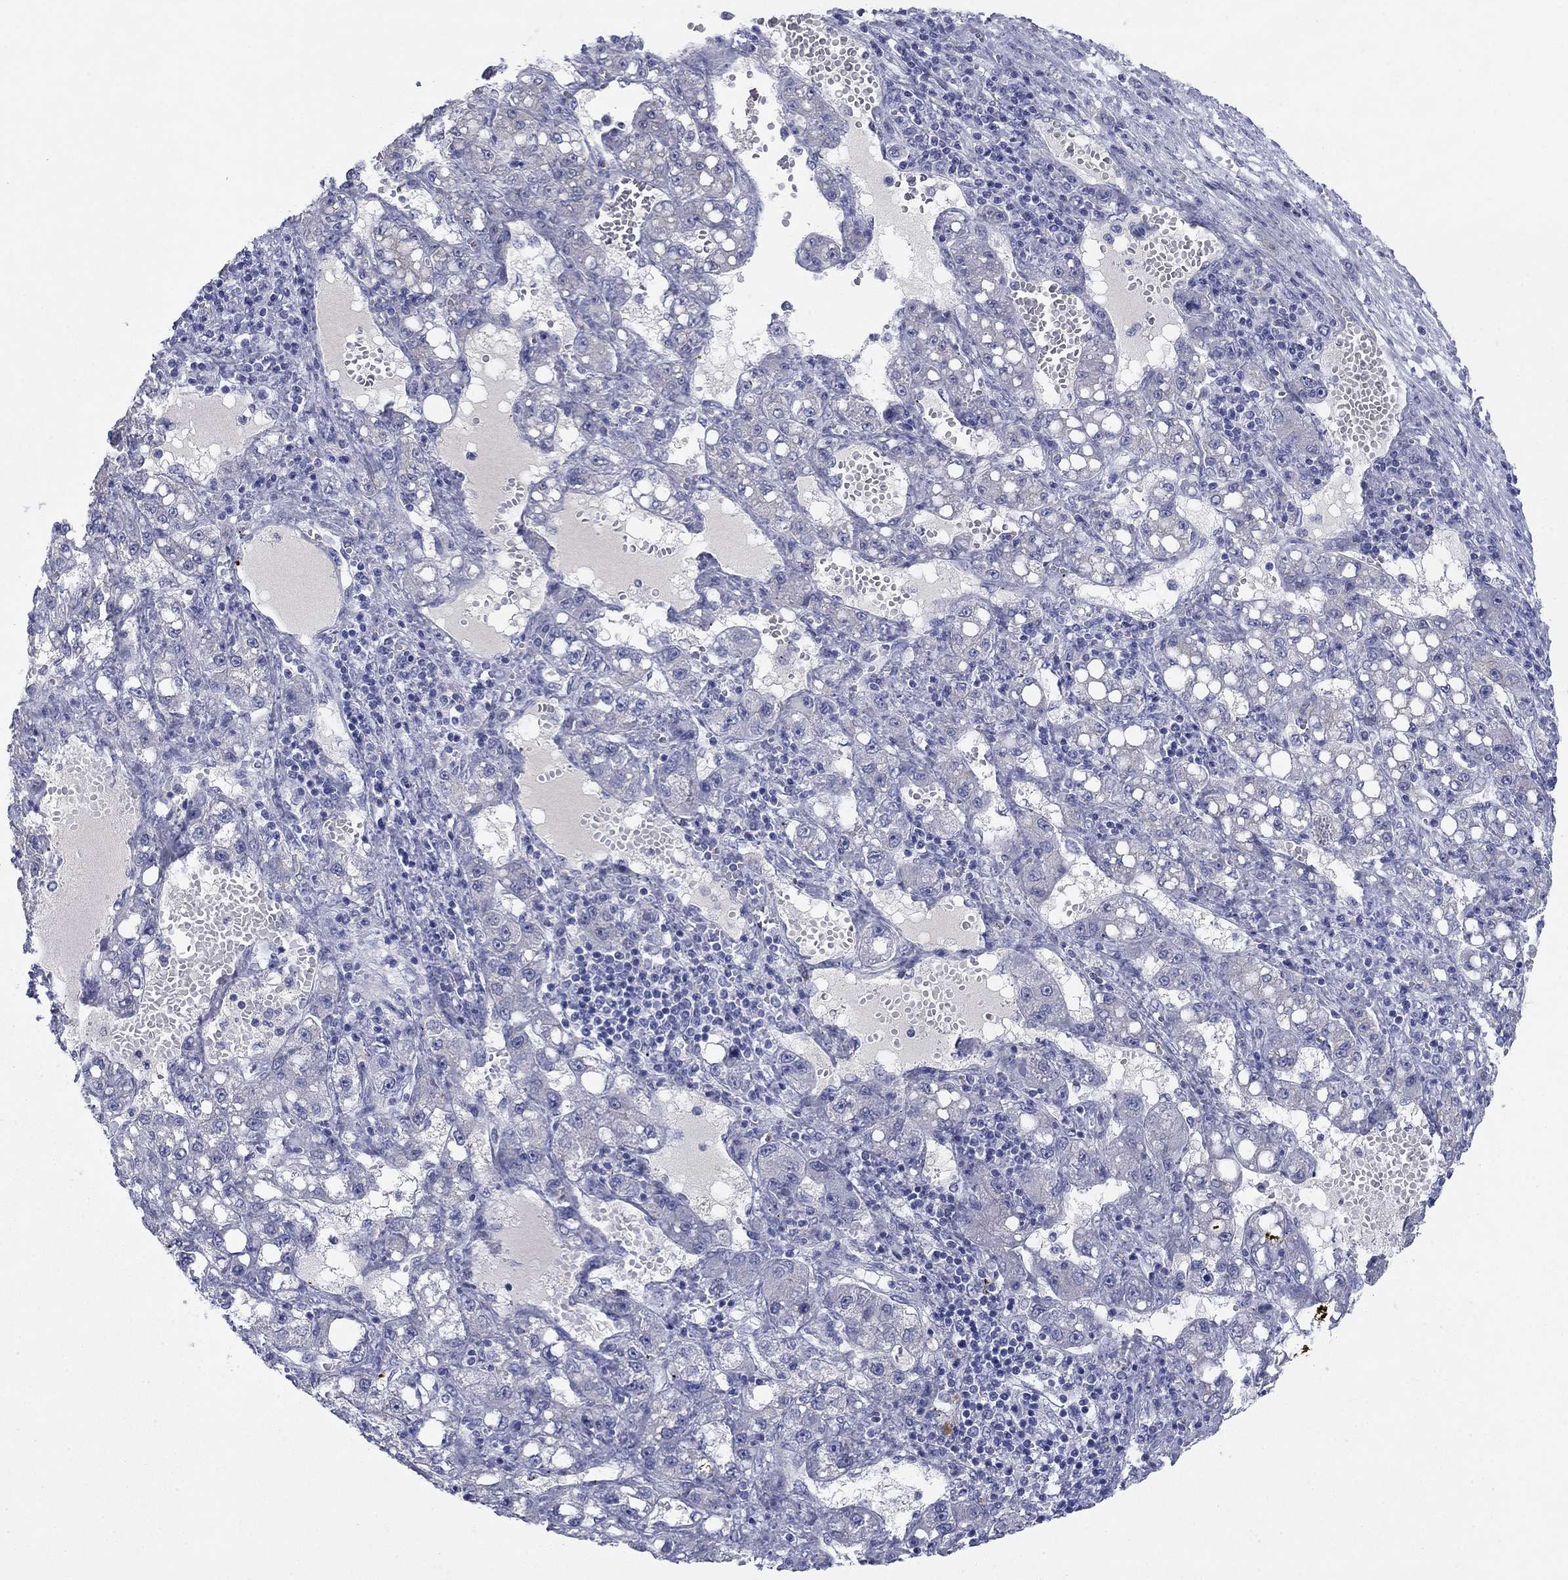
{"staining": {"intensity": "negative", "quantity": "none", "location": "none"}, "tissue": "liver cancer", "cell_type": "Tumor cells", "image_type": "cancer", "snomed": [{"axis": "morphology", "description": "Carcinoma, Hepatocellular, NOS"}, {"axis": "topography", "description": "Liver"}], "caption": "High magnification brightfield microscopy of hepatocellular carcinoma (liver) stained with DAB (3,3'-diaminobenzidine) (brown) and counterstained with hematoxylin (blue): tumor cells show no significant expression.", "gene": "CNTNAP4", "patient": {"sex": "female", "age": 65}}